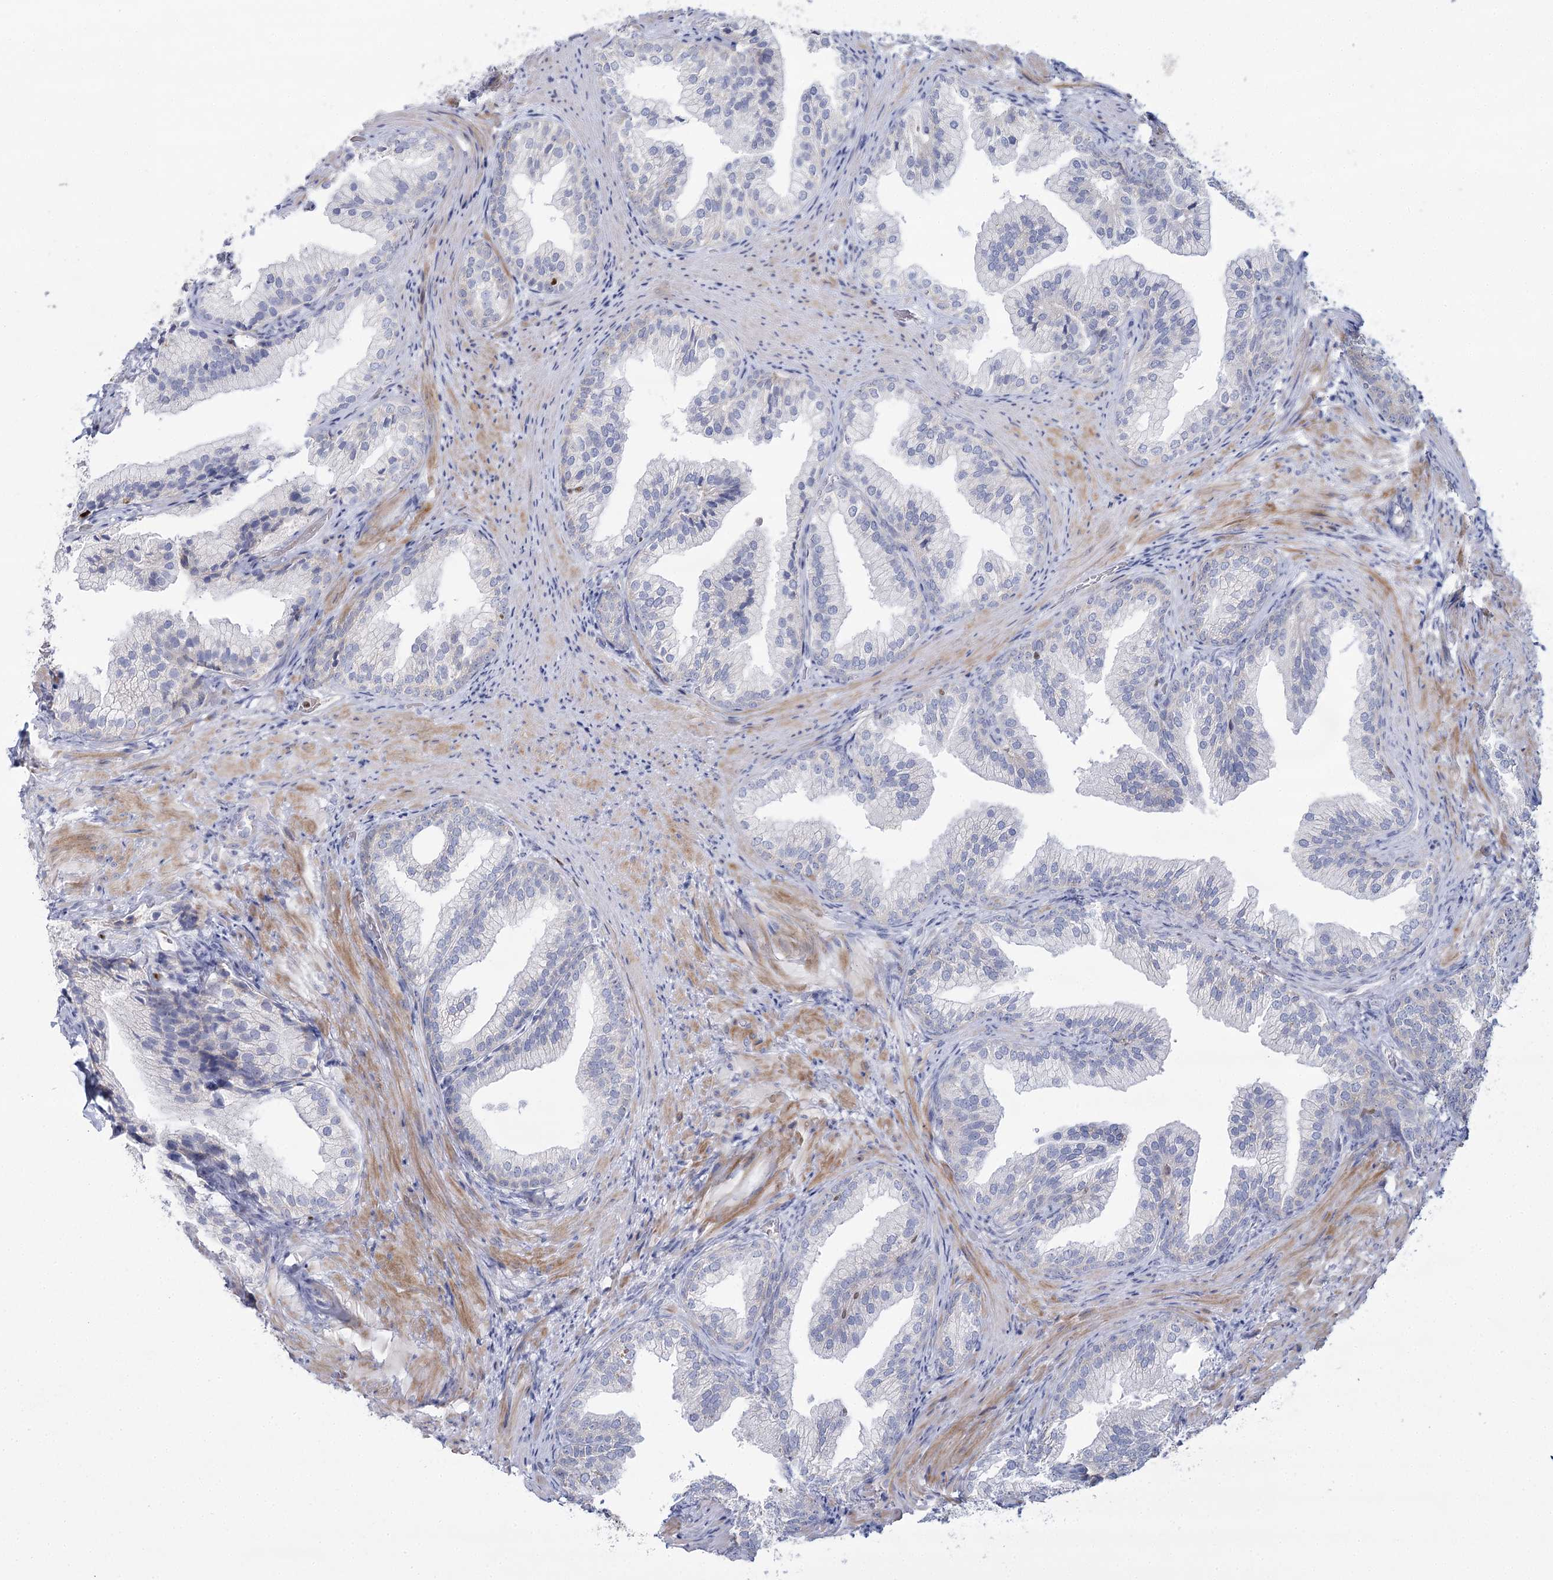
{"staining": {"intensity": "negative", "quantity": "none", "location": "none"}, "tissue": "prostate", "cell_type": "Glandular cells", "image_type": "normal", "snomed": [{"axis": "morphology", "description": "Normal tissue, NOS"}, {"axis": "topography", "description": "Prostate"}], "caption": "Immunohistochemical staining of unremarkable prostate reveals no significant expression in glandular cells. Nuclei are stained in blue.", "gene": "IGSF3", "patient": {"sex": "male", "age": 76}}